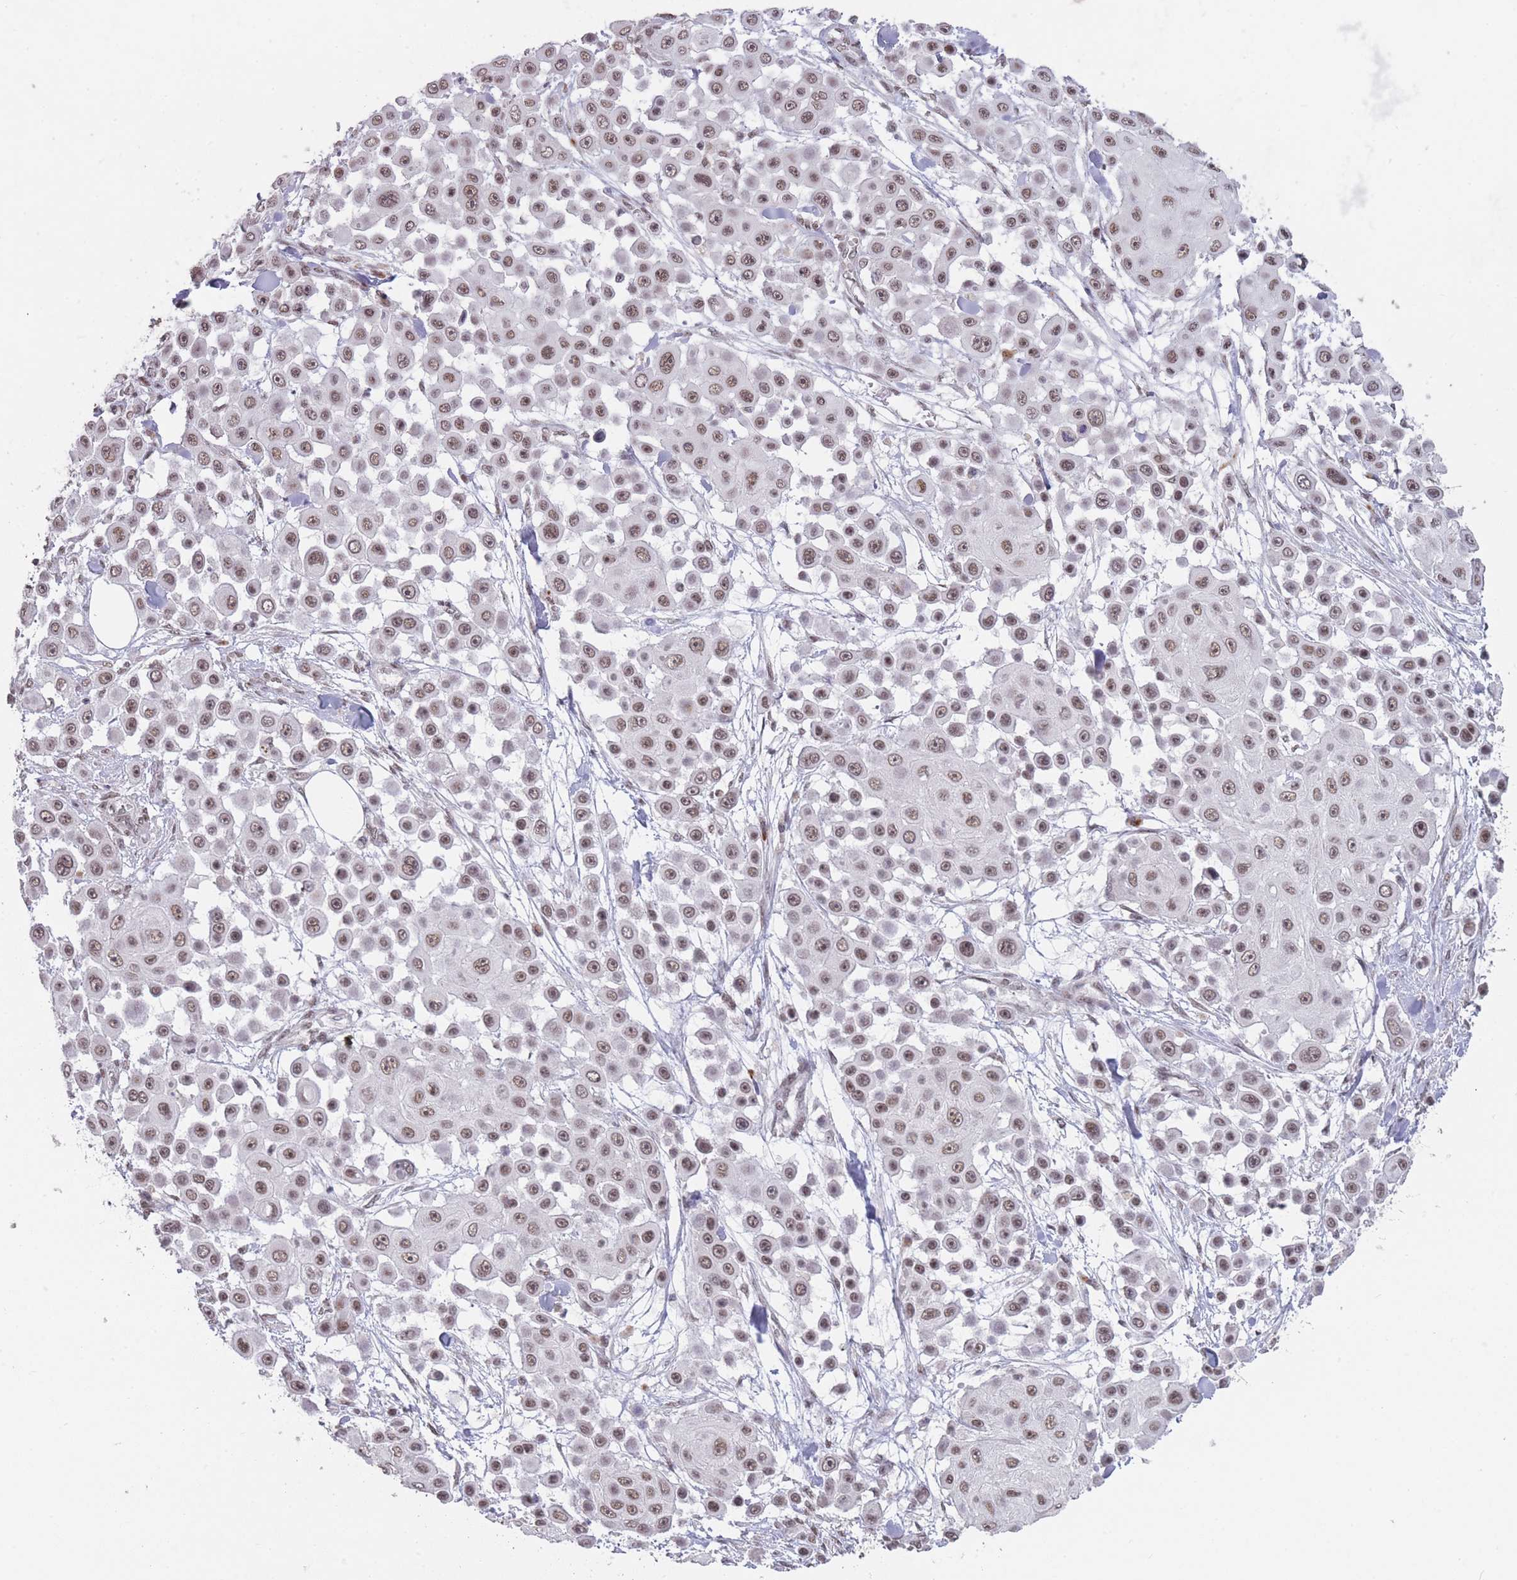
{"staining": {"intensity": "moderate", "quantity": ">75%", "location": "nuclear"}, "tissue": "skin cancer", "cell_type": "Tumor cells", "image_type": "cancer", "snomed": [{"axis": "morphology", "description": "Squamous cell carcinoma, NOS"}, {"axis": "topography", "description": "Skin"}], "caption": "A brown stain highlights moderate nuclear staining of a protein in skin cancer tumor cells. The staining is performed using DAB brown chromogen to label protein expression. The nuclei are counter-stained blue using hematoxylin.", "gene": "HNRNPUL1", "patient": {"sex": "male", "age": 67}}